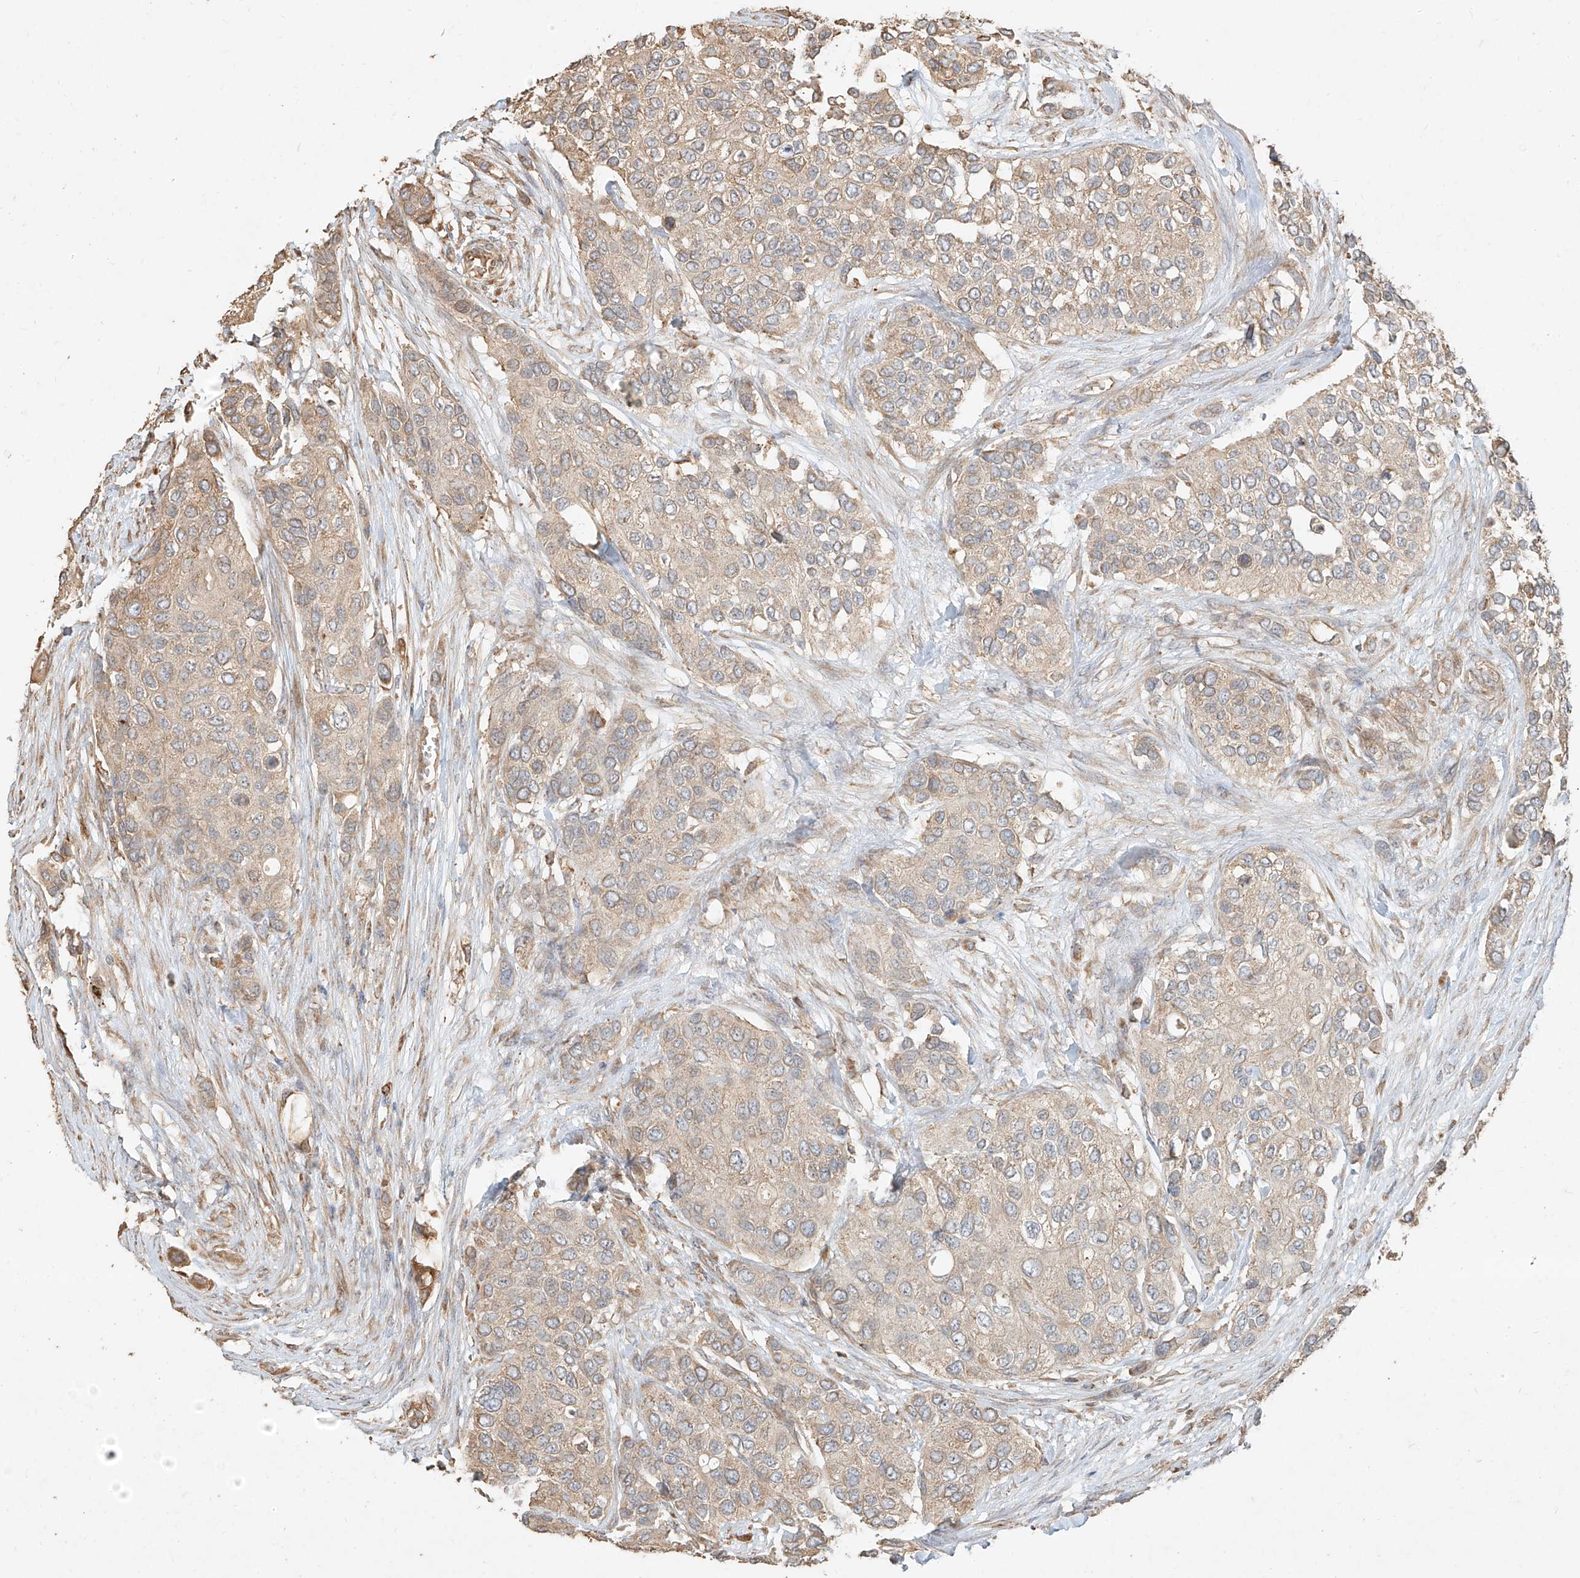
{"staining": {"intensity": "weak", "quantity": "25%-75%", "location": "cytoplasmic/membranous"}, "tissue": "urothelial cancer", "cell_type": "Tumor cells", "image_type": "cancer", "snomed": [{"axis": "morphology", "description": "Urothelial carcinoma, High grade"}, {"axis": "topography", "description": "Urinary bladder"}], "caption": "Urothelial cancer stained with DAB (3,3'-diaminobenzidine) IHC shows low levels of weak cytoplasmic/membranous staining in about 25%-75% of tumor cells.", "gene": "EFNB1", "patient": {"sex": "female", "age": 56}}